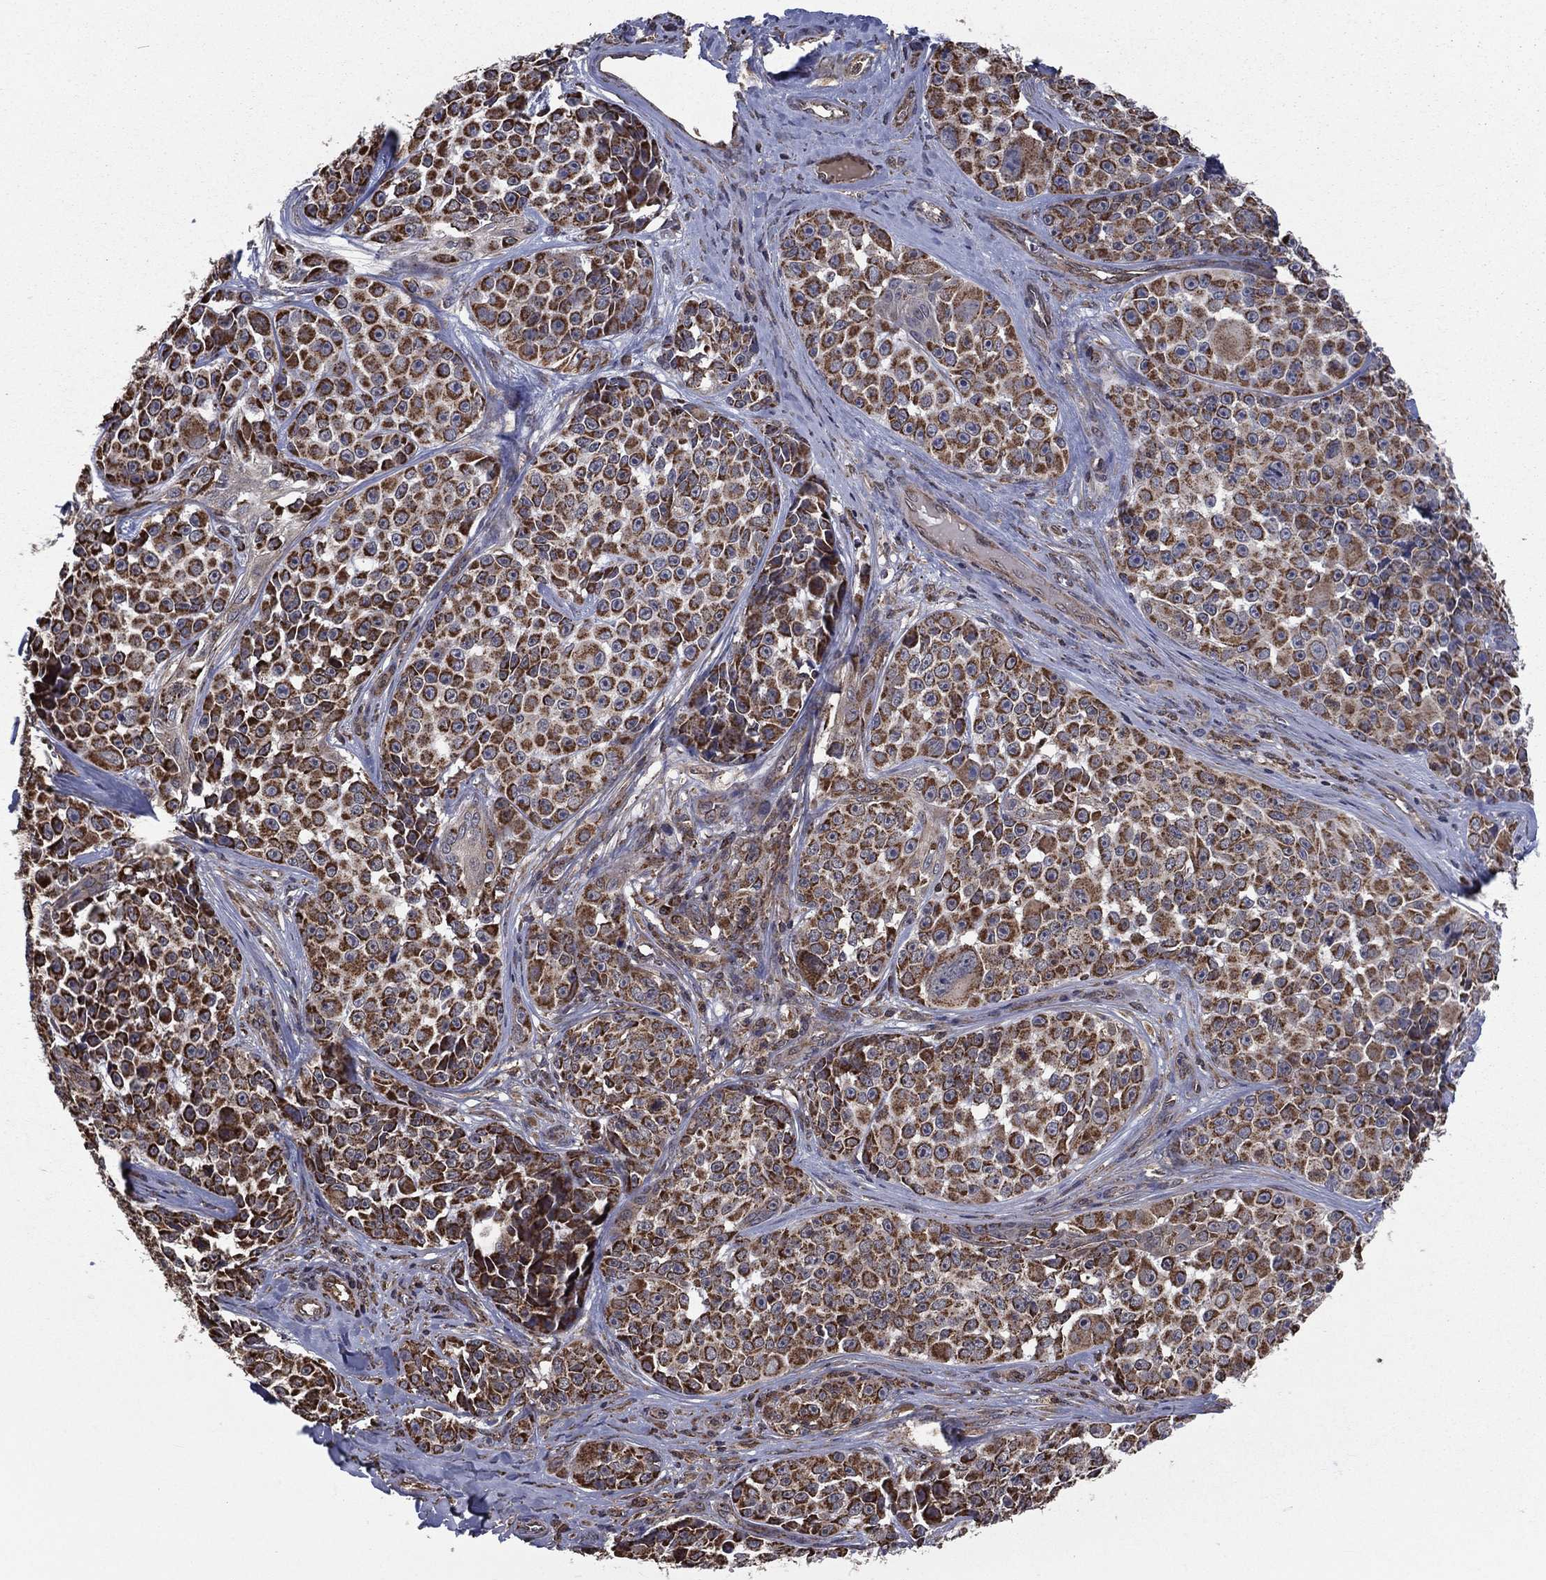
{"staining": {"intensity": "strong", "quantity": ">75%", "location": "cytoplasmic/membranous"}, "tissue": "melanoma", "cell_type": "Tumor cells", "image_type": "cancer", "snomed": [{"axis": "morphology", "description": "Malignant melanoma, NOS"}, {"axis": "topography", "description": "Skin"}], "caption": "Immunohistochemical staining of human malignant melanoma exhibits high levels of strong cytoplasmic/membranous positivity in about >75% of tumor cells.", "gene": "RIGI", "patient": {"sex": "female", "age": 88}}